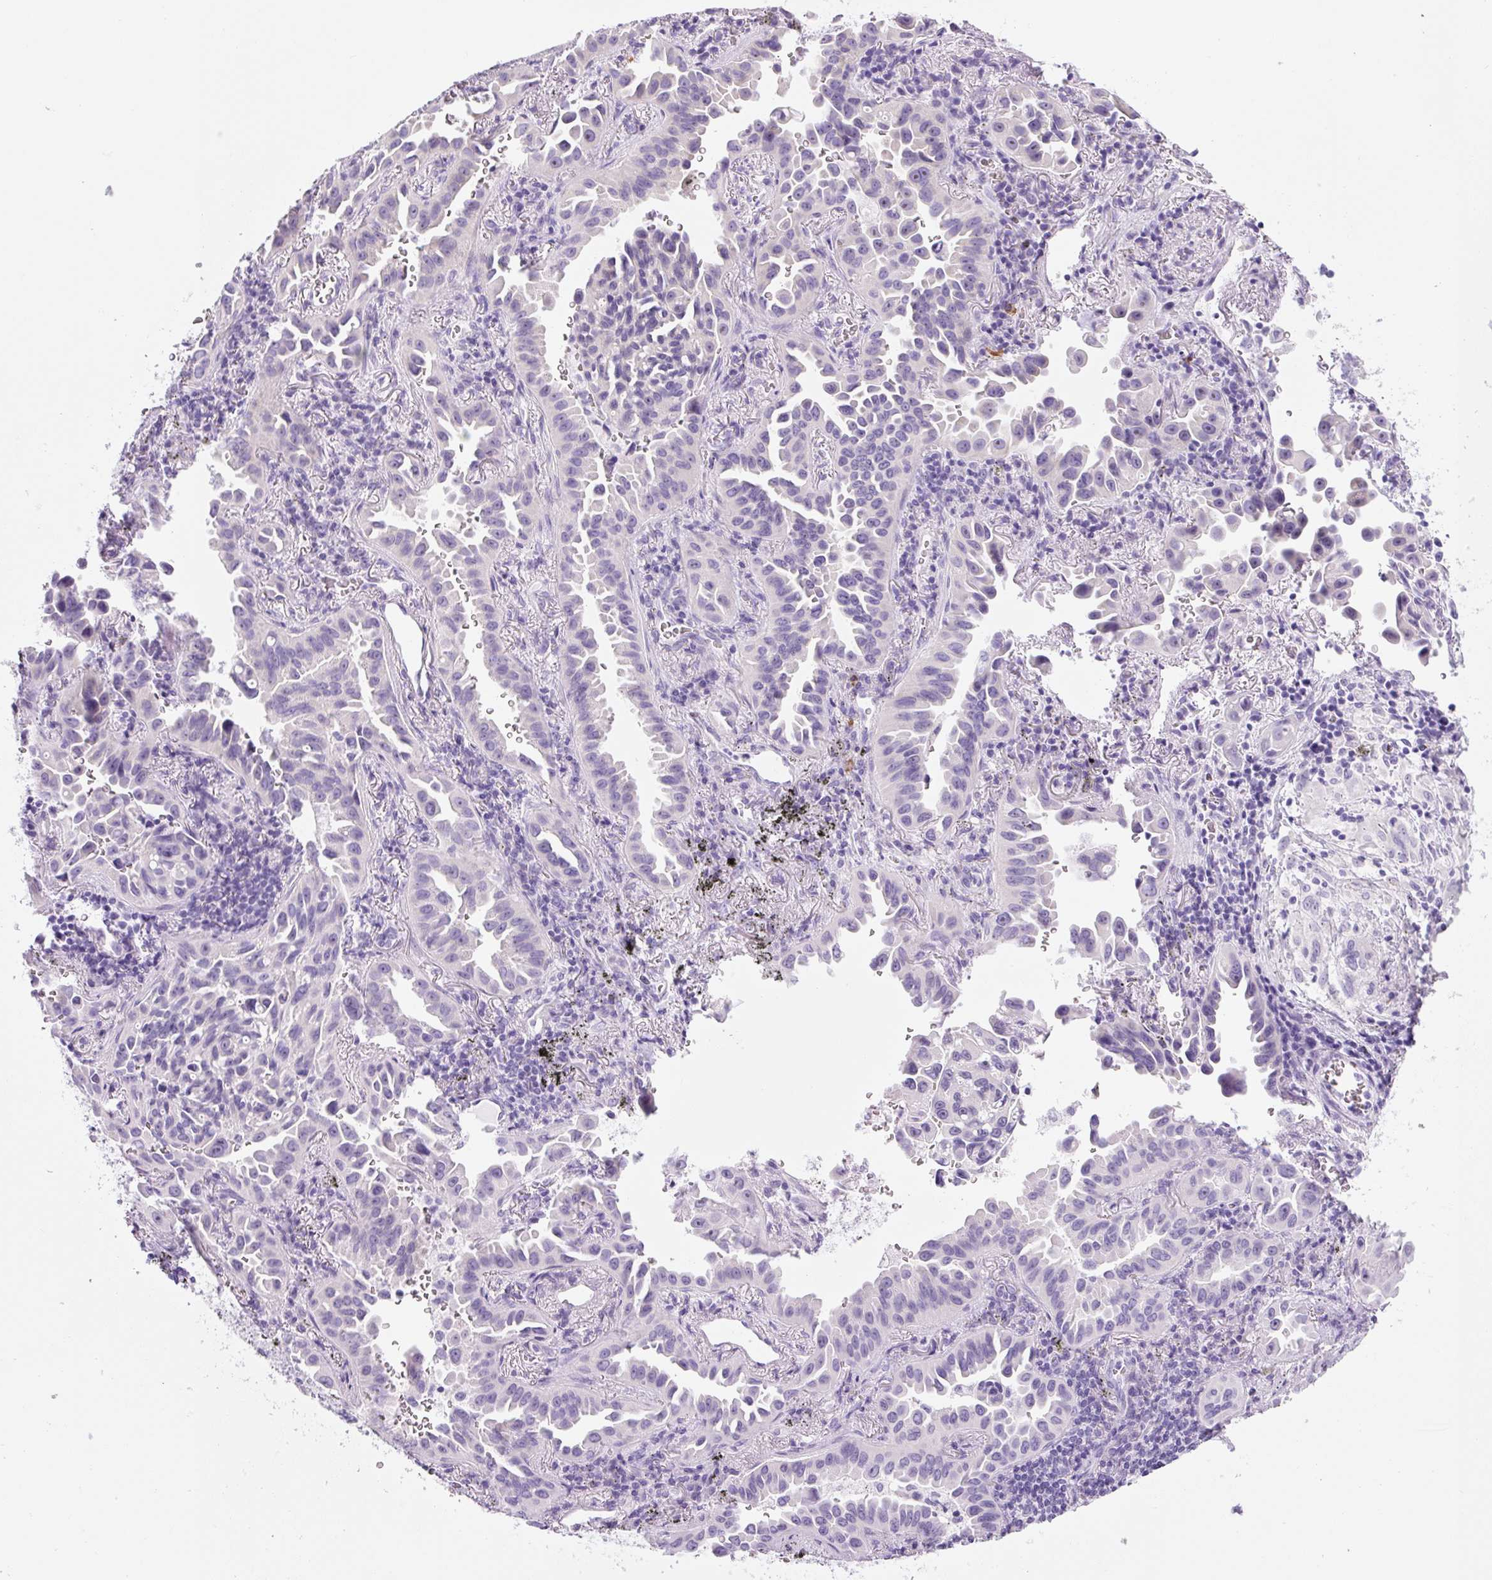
{"staining": {"intensity": "negative", "quantity": "none", "location": "none"}, "tissue": "lung cancer", "cell_type": "Tumor cells", "image_type": "cancer", "snomed": [{"axis": "morphology", "description": "Adenocarcinoma, NOS"}, {"axis": "topography", "description": "Lung"}], "caption": "Tumor cells are negative for brown protein staining in lung cancer (adenocarcinoma).", "gene": "TMEM151B", "patient": {"sex": "male", "age": 68}}